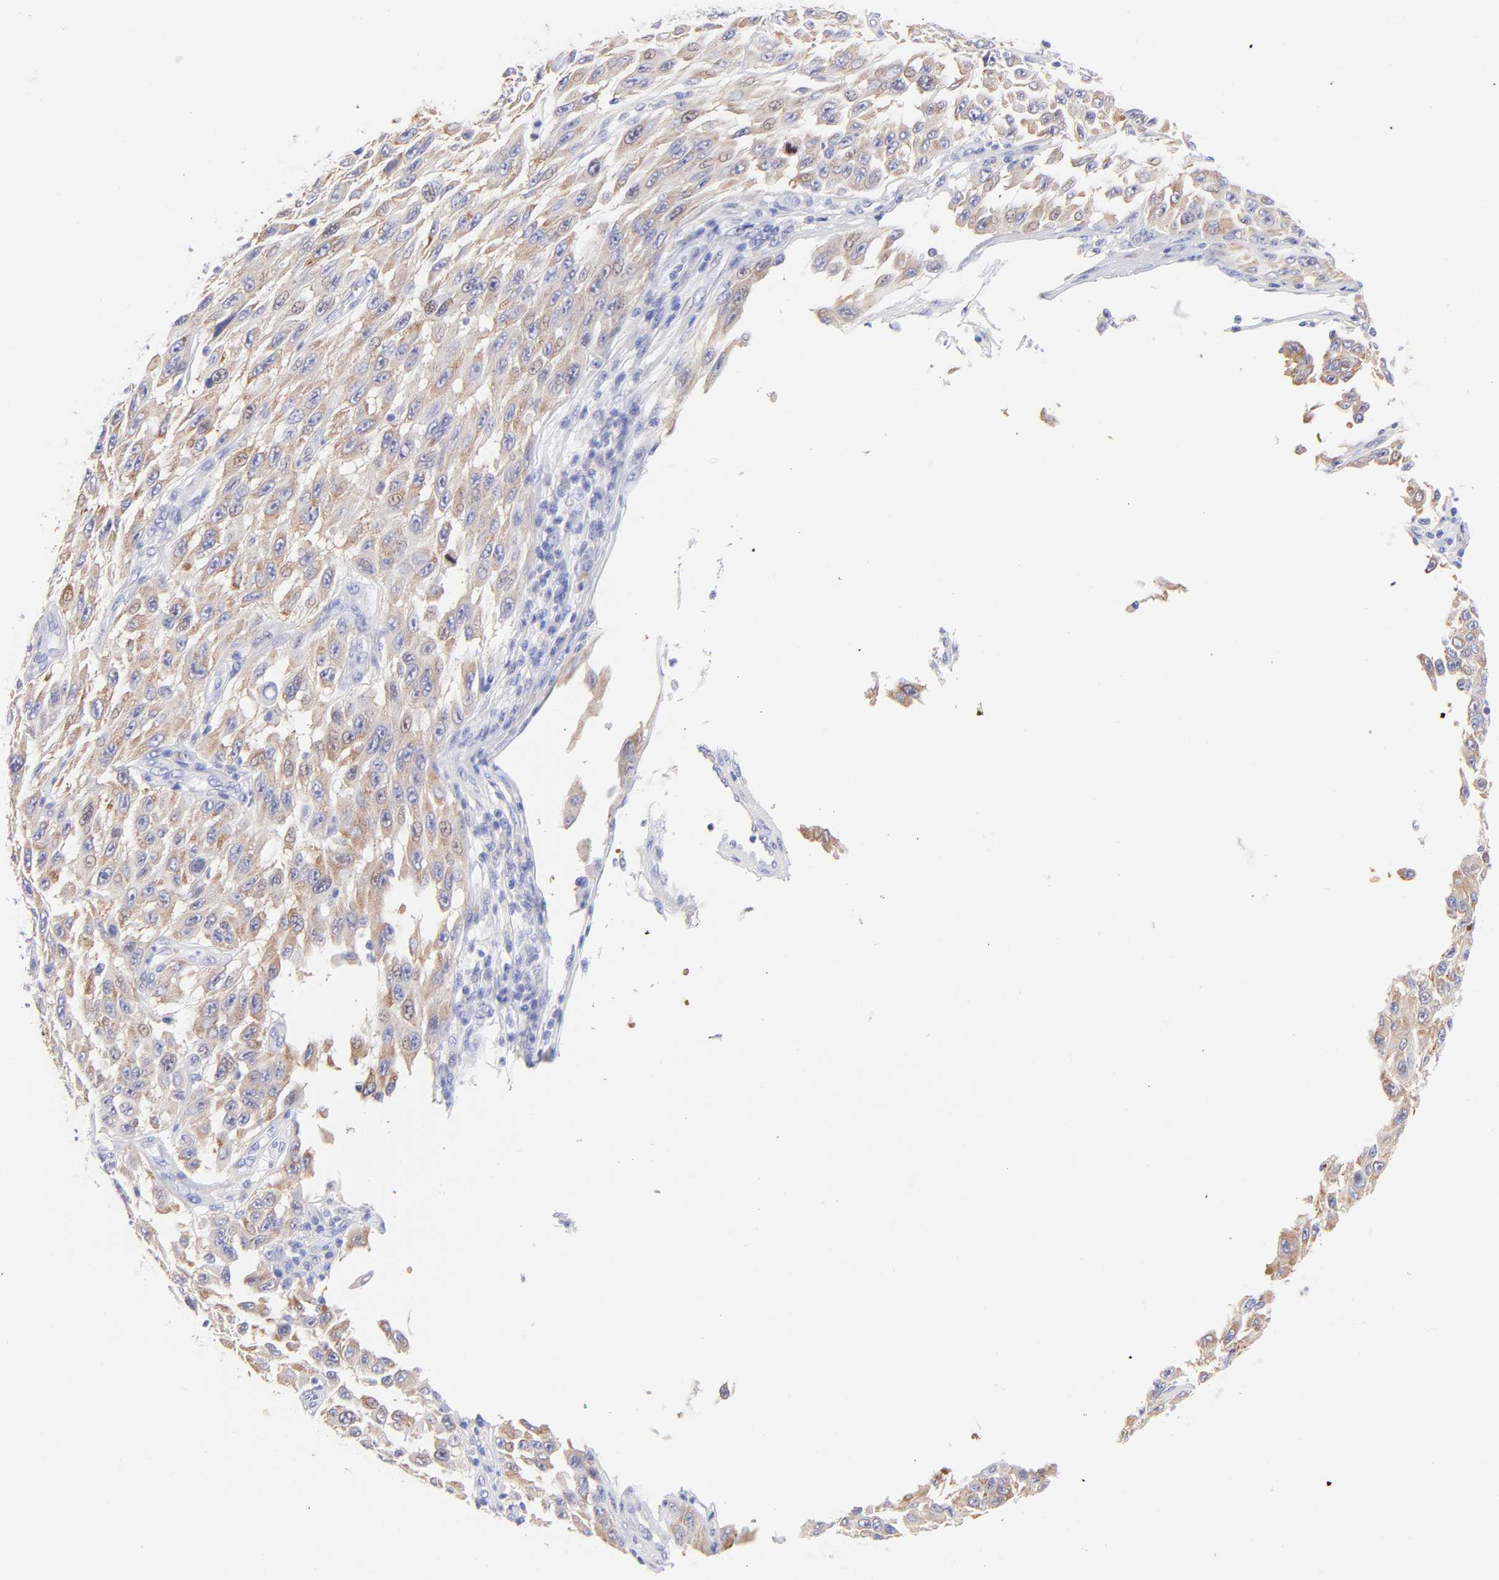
{"staining": {"intensity": "moderate", "quantity": ">75%", "location": "cytoplasmic/membranous"}, "tissue": "melanoma", "cell_type": "Tumor cells", "image_type": "cancer", "snomed": [{"axis": "morphology", "description": "Malignant melanoma, NOS"}, {"axis": "topography", "description": "Skin"}], "caption": "DAB immunohistochemical staining of human melanoma displays moderate cytoplasmic/membranous protein positivity in about >75% of tumor cells.", "gene": "FRMPD3", "patient": {"sex": "male", "age": 30}}